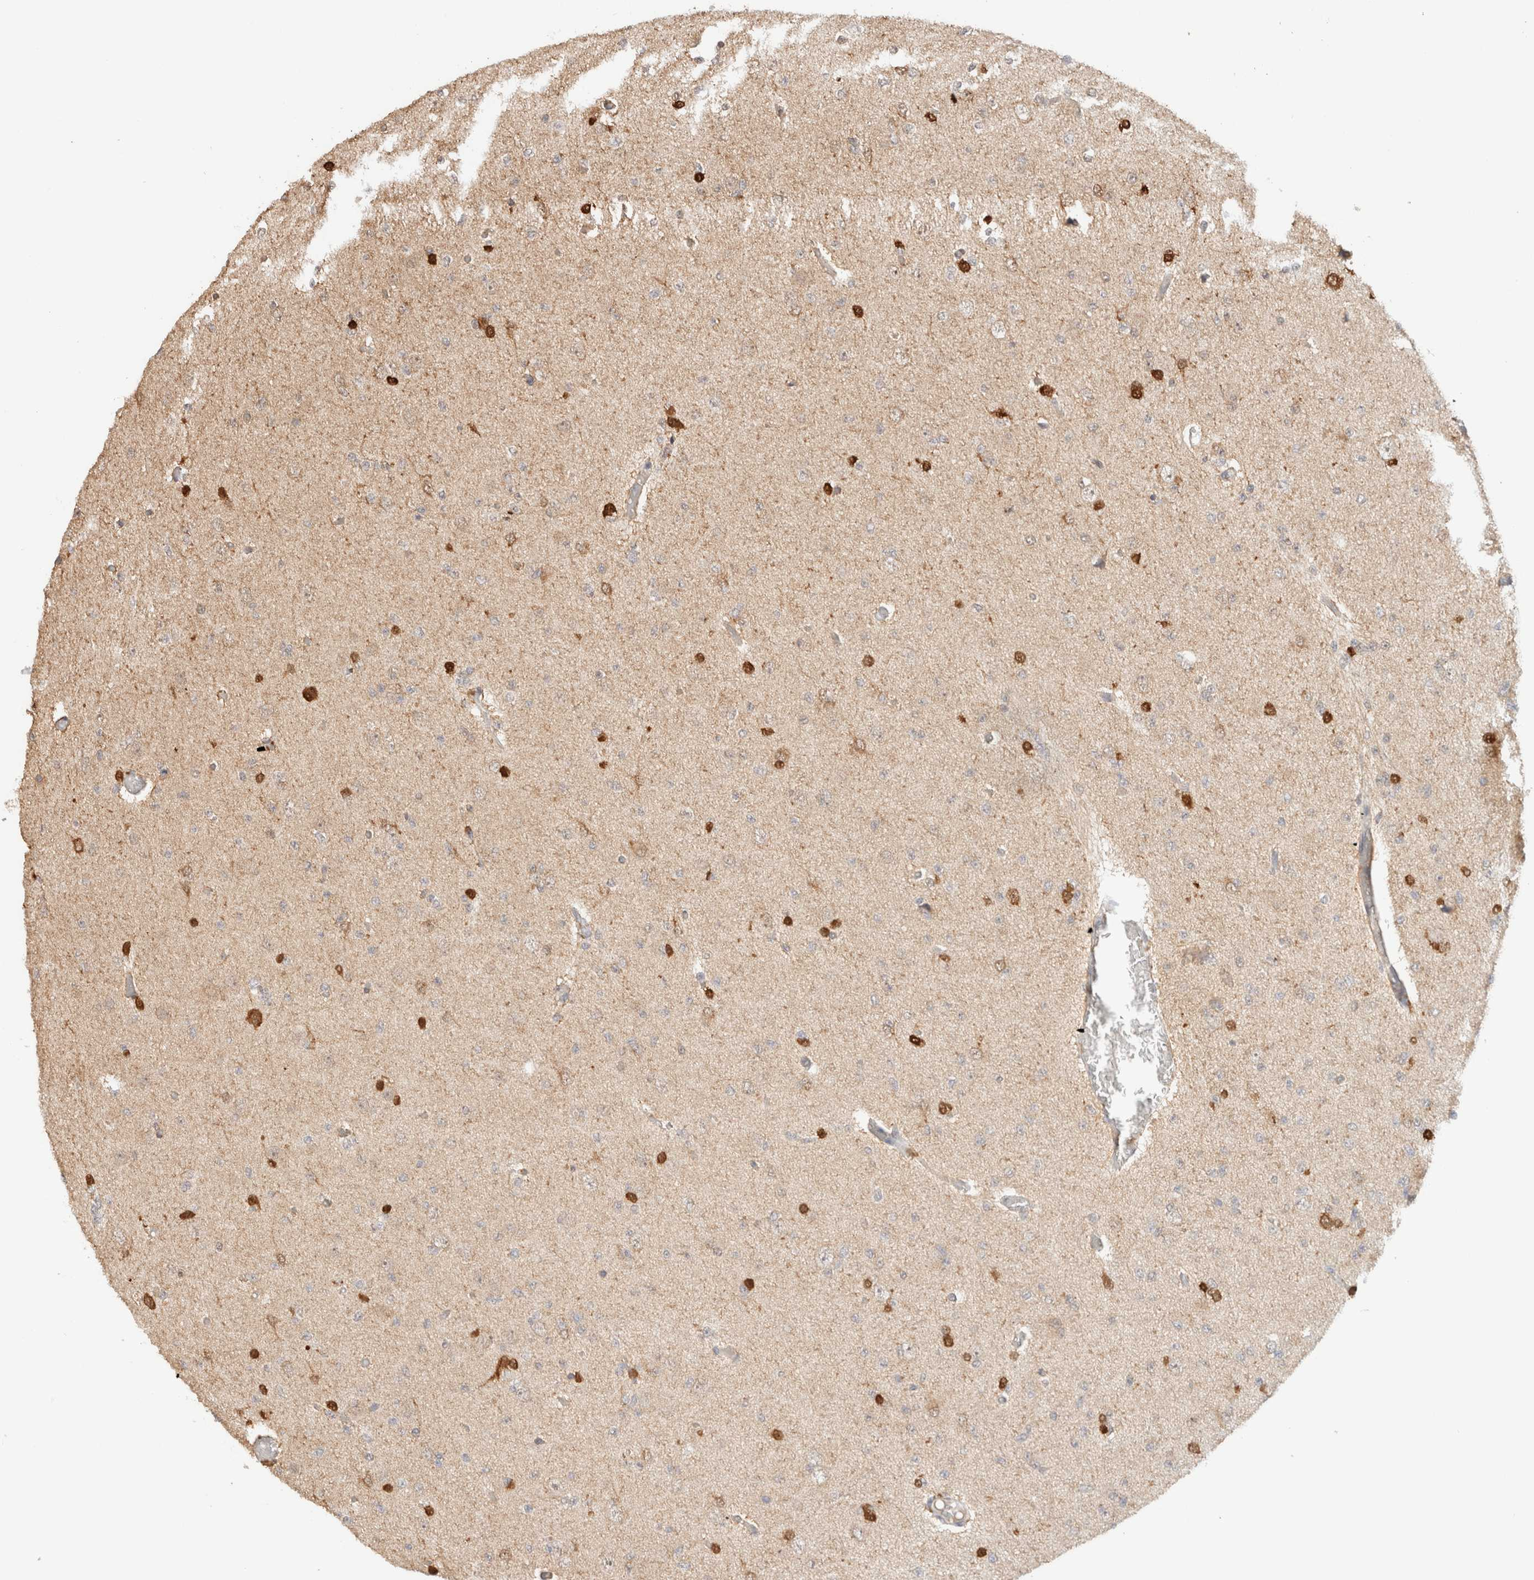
{"staining": {"intensity": "negative", "quantity": "none", "location": "none"}, "tissue": "glioma", "cell_type": "Tumor cells", "image_type": "cancer", "snomed": [{"axis": "morphology", "description": "Glioma, malignant, Low grade"}, {"axis": "topography", "description": "Brain"}], "caption": "Glioma stained for a protein using immunohistochemistry demonstrates no staining tumor cells.", "gene": "CA13", "patient": {"sex": "female", "age": 22}}